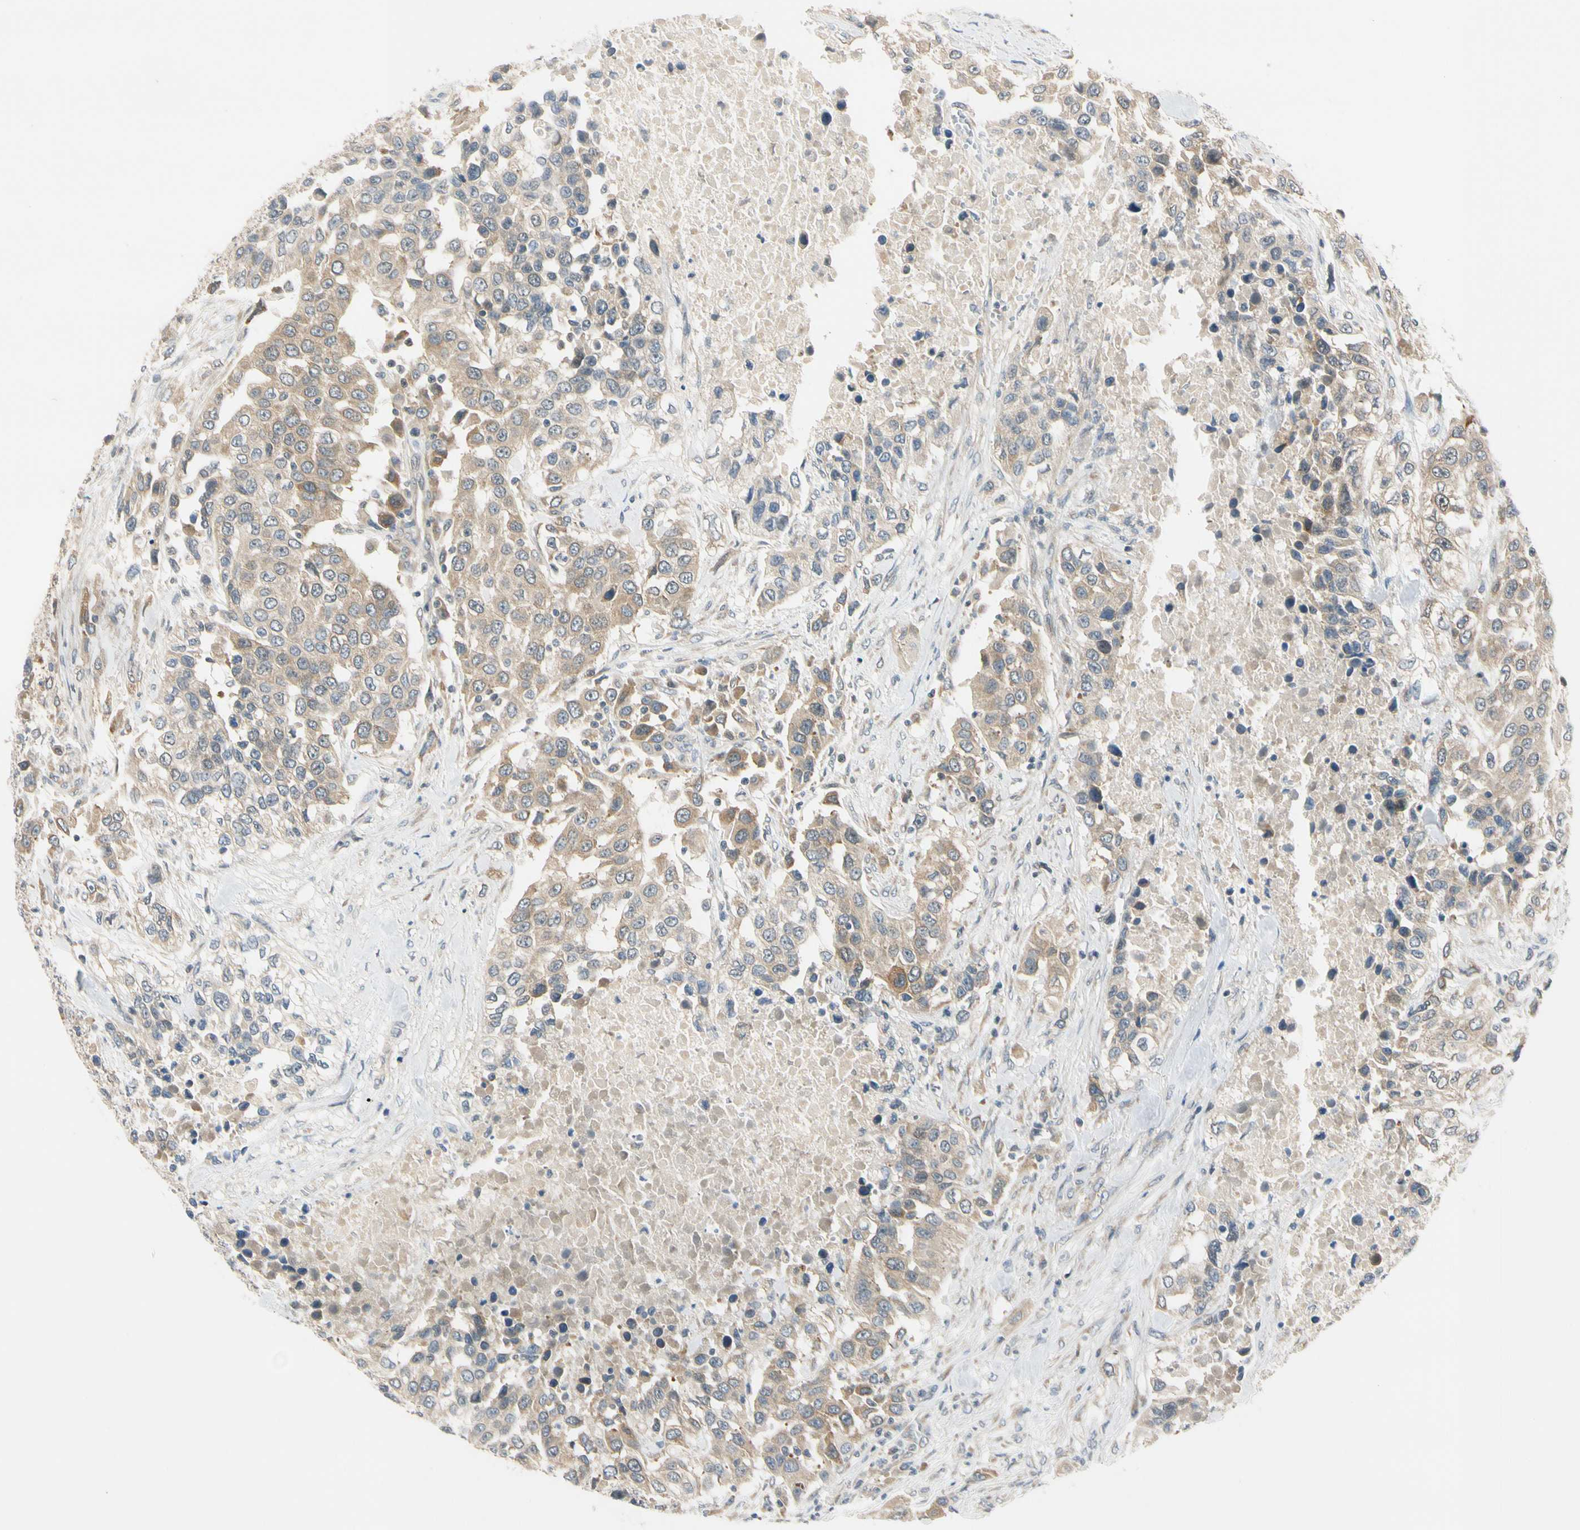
{"staining": {"intensity": "moderate", "quantity": "25%-75%", "location": "cytoplasmic/membranous"}, "tissue": "urothelial cancer", "cell_type": "Tumor cells", "image_type": "cancer", "snomed": [{"axis": "morphology", "description": "Urothelial carcinoma, High grade"}, {"axis": "topography", "description": "Urinary bladder"}], "caption": "Immunohistochemistry (DAB) staining of human urothelial carcinoma (high-grade) demonstrates moderate cytoplasmic/membranous protein staining in about 25%-75% of tumor cells.", "gene": "RPS6KB2", "patient": {"sex": "female", "age": 80}}